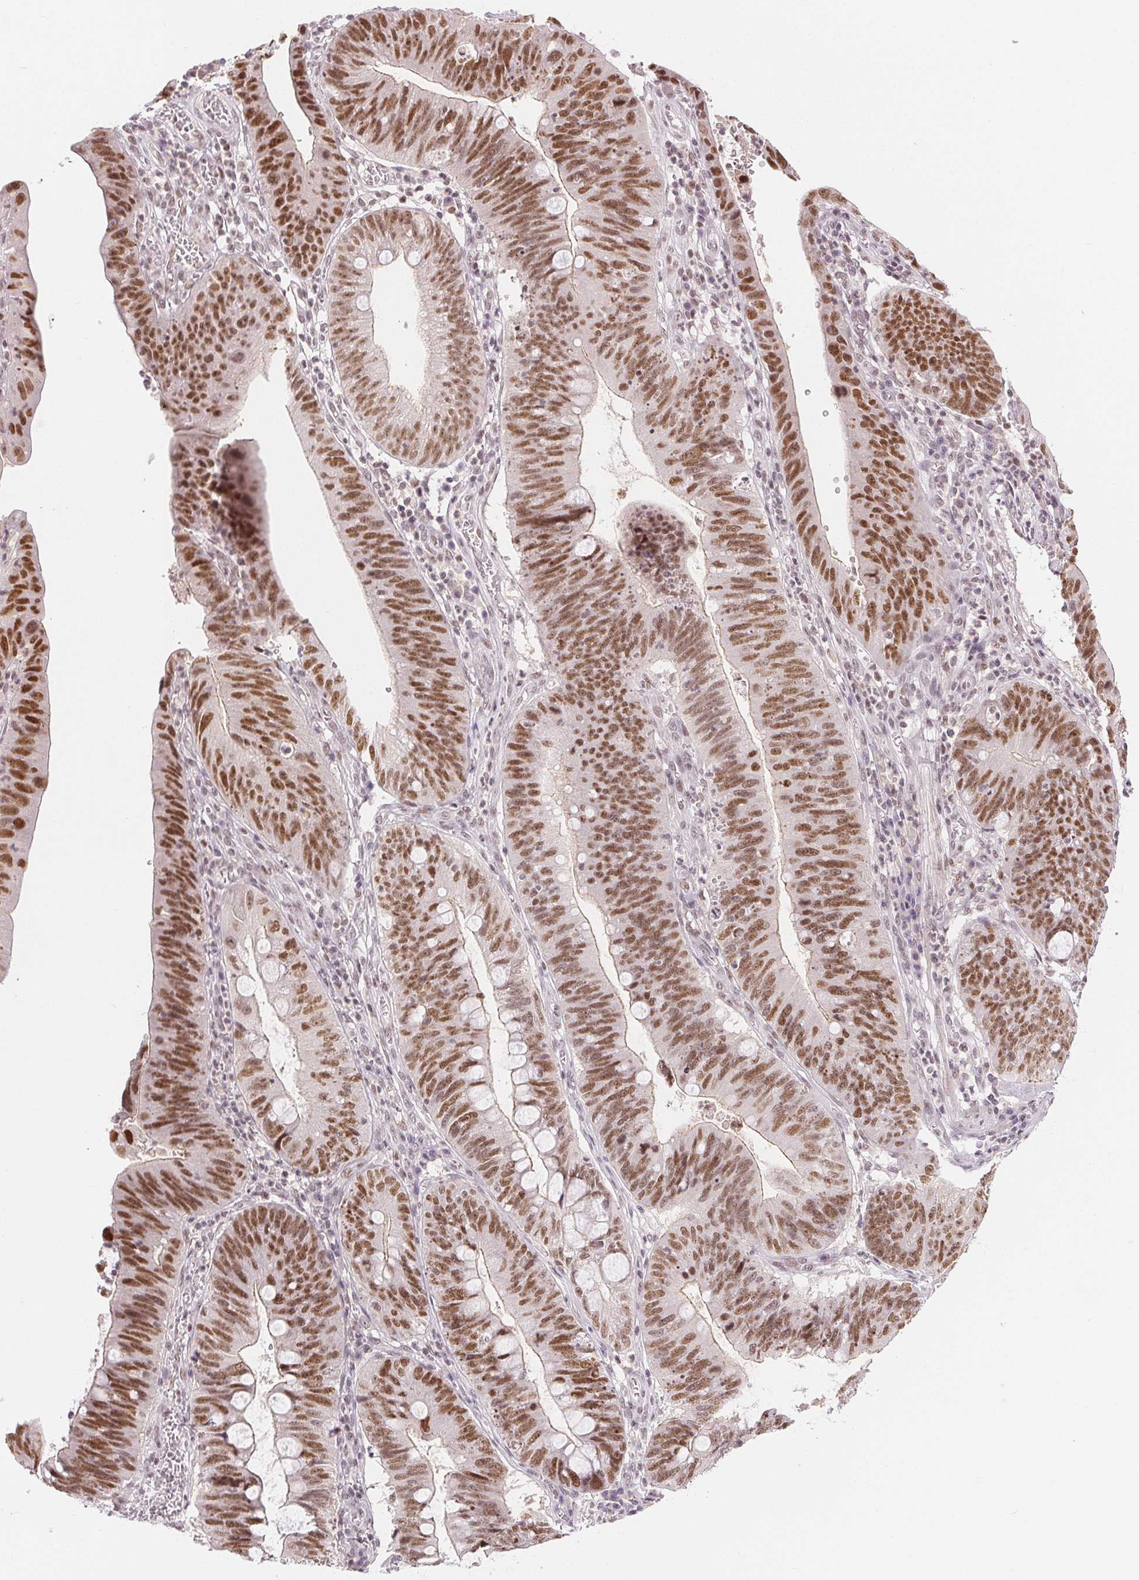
{"staining": {"intensity": "moderate", "quantity": ">75%", "location": "nuclear"}, "tissue": "stomach cancer", "cell_type": "Tumor cells", "image_type": "cancer", "snomed": [{"axis": "morphology", "description": "Adenocarcinoma, NOS"}, {"axis": "topography", "description": "Stomach"}], "caption": "About >75% of tumor cells in human stomach cancer reveal moderate nuclear protein expression as visualized by brown immunohistochemical staining.", "gene": "DEK", "patient": {"sex": "male", "age": 59}}